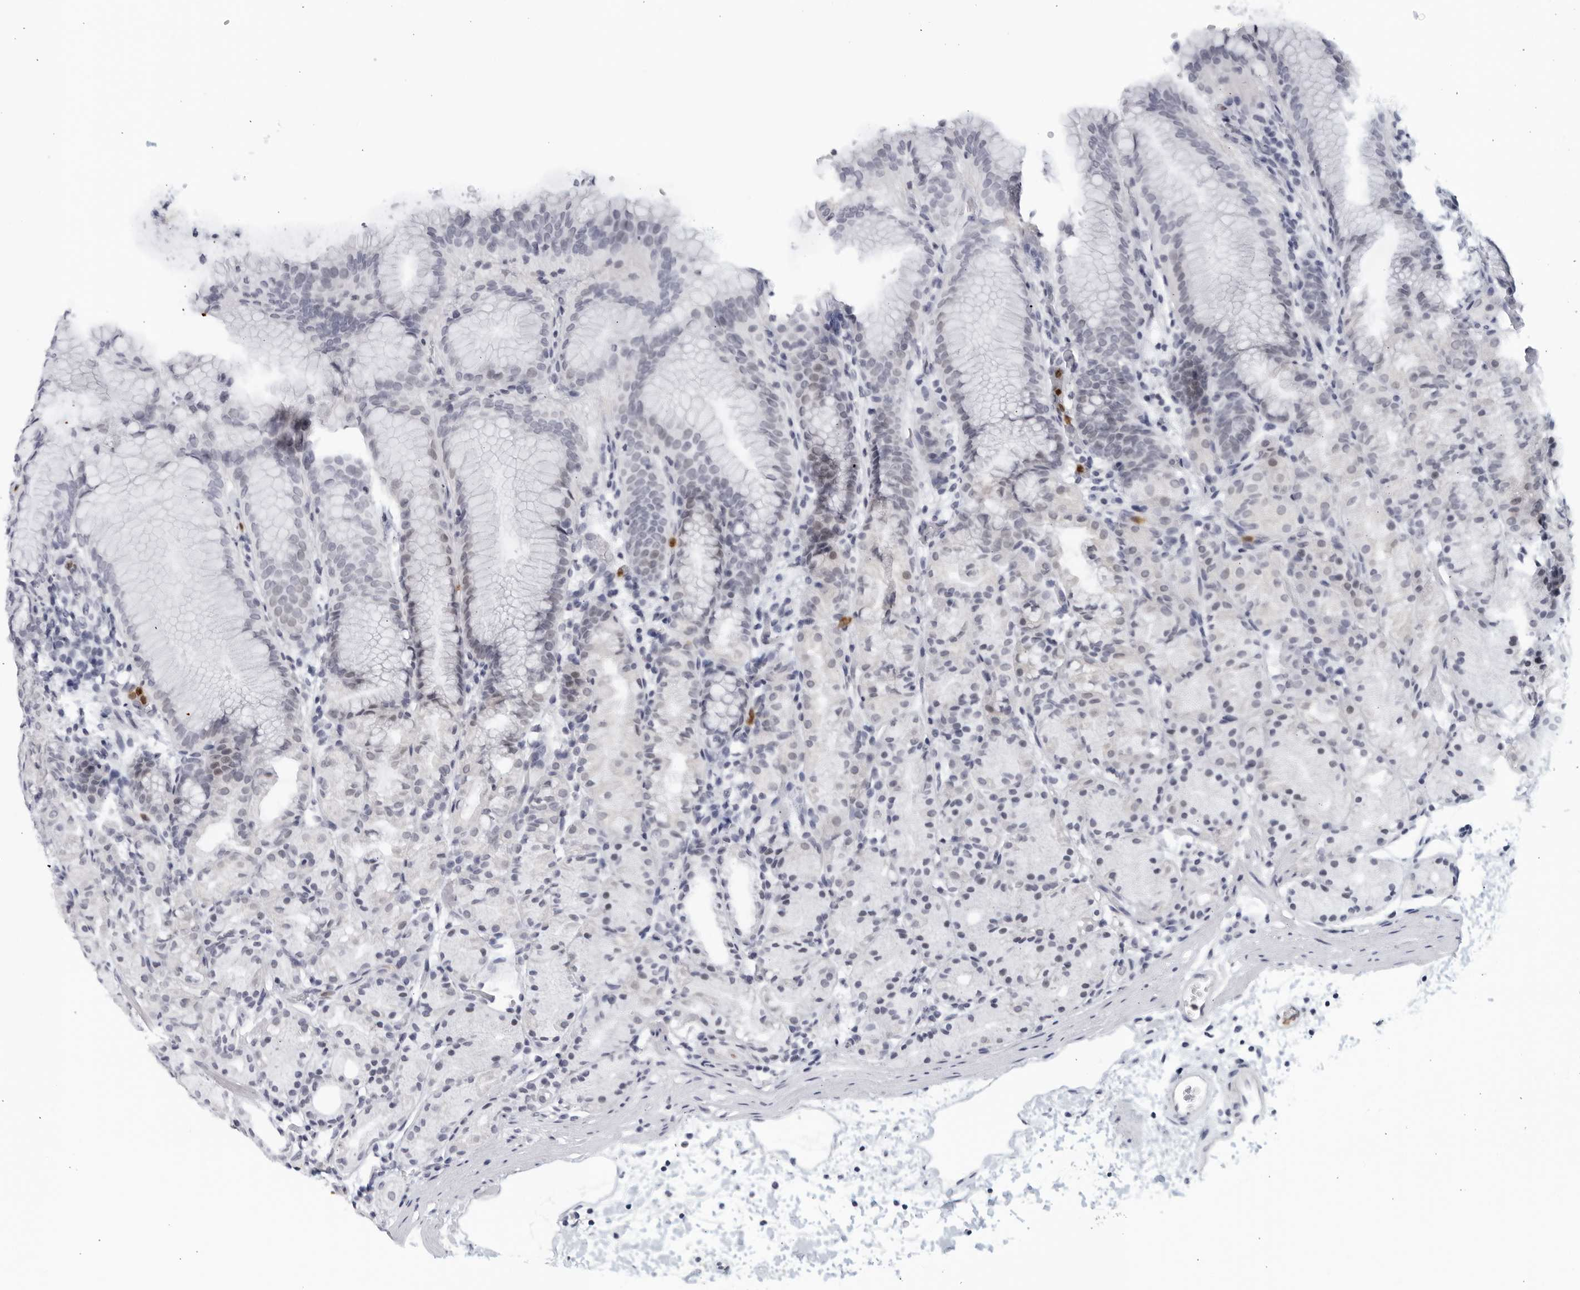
{"staining": {"intensity": "negative", "quantity": "none", "location": "none"}, "tissue": "stomach", "cell_type": "Glandular cells", "image_type": "normal", "snomed": [{"axis": "morphology", "description": "Normal tissue, NOS"}, {"axis": "topography", "description": "Stomach, upper"}], "caption": "The immunohistochemistry image has no significant expression in glandular cells of stomach. The staining is performed using DAB brown chromogen with nuclei counter-stained in using hematoxylin.", "gene": "KLK7", "patient": {"sex": "male", "age": 48}}